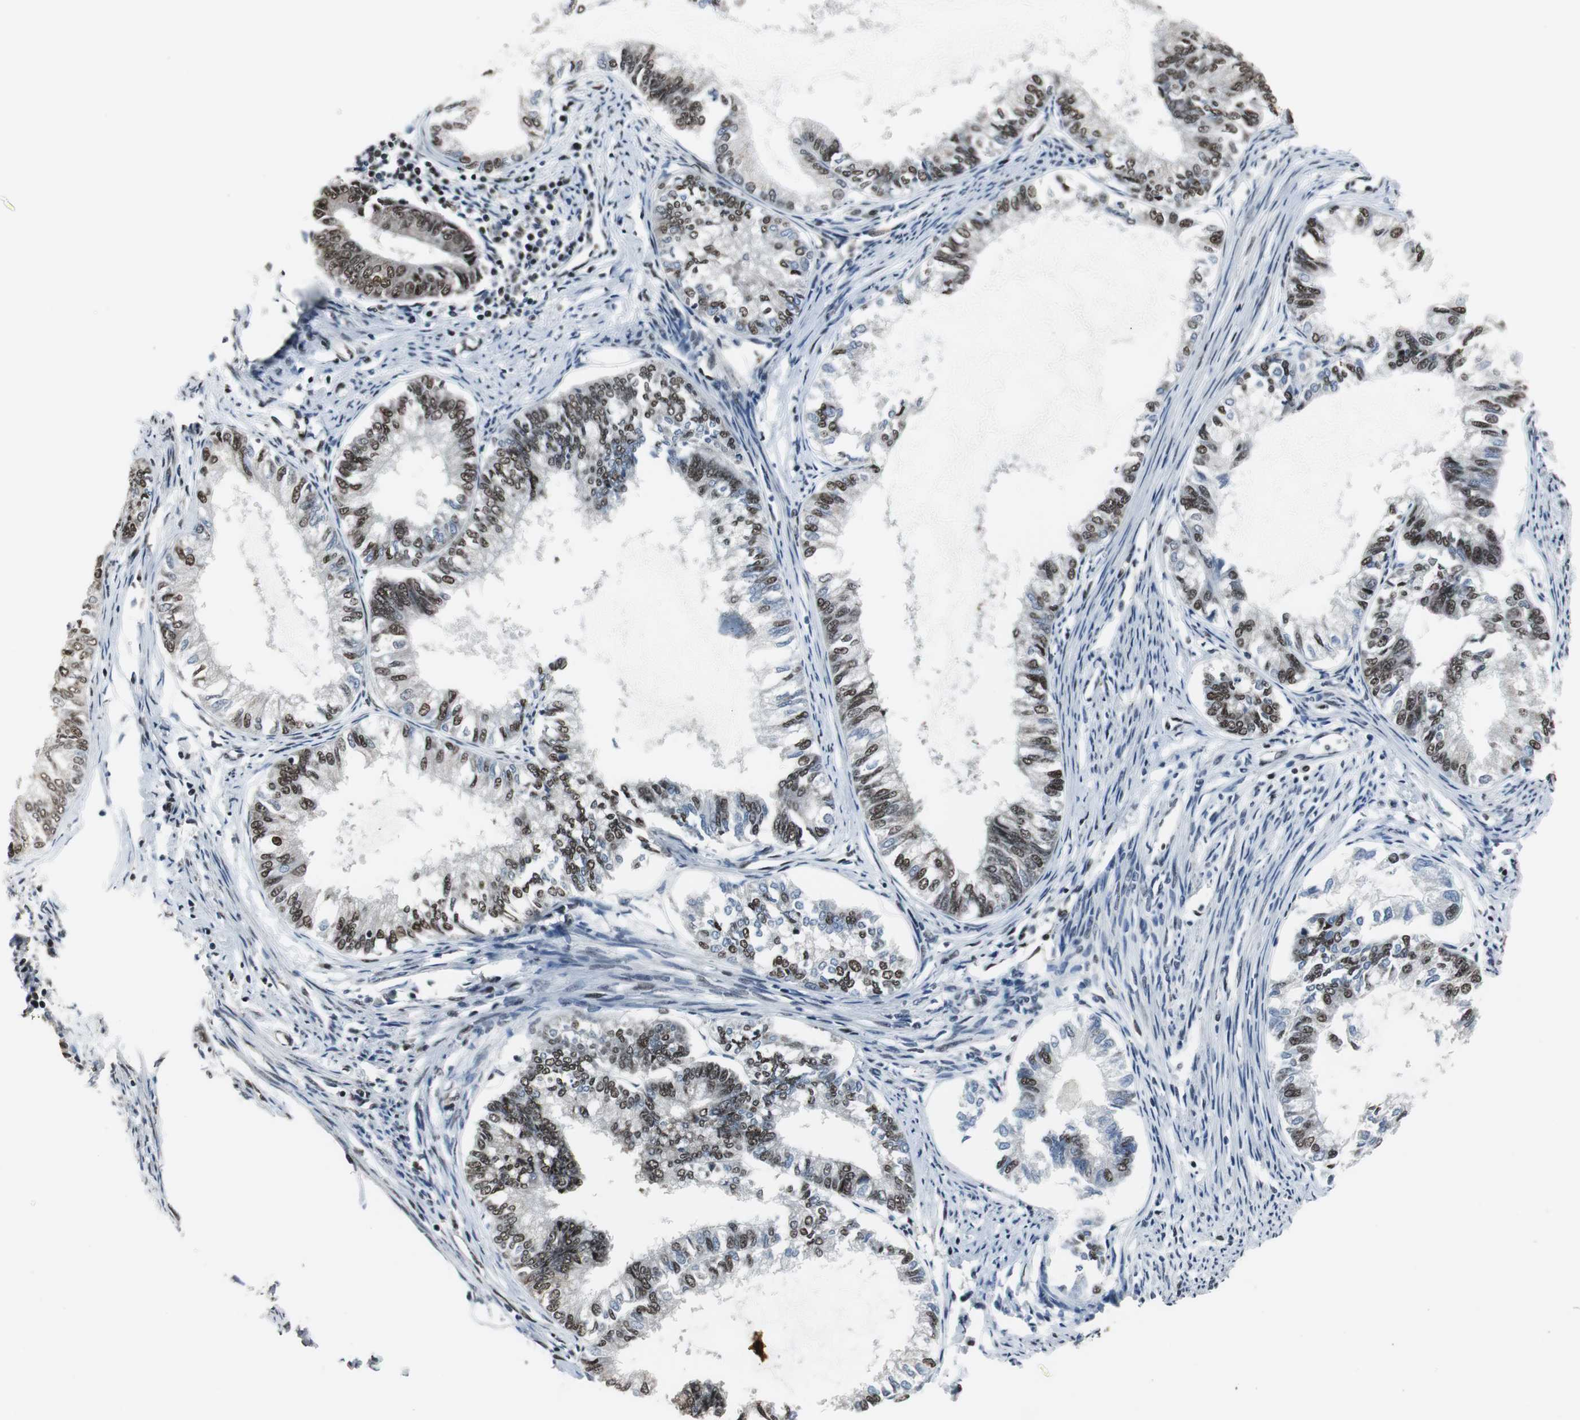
{"staining": {"intensity": "moderate", "quantity": ">75%", "location": "nuclear"}, "tissue": "endometrial cancer", "cell_type": "Tumor cells", "image_type": "cancer", "snomed": [{"axis": "morphology", "description": "Adenocarcinoma, NOS"}, {"axis": "topography", "description": "Endometrium"}], "caption": "A brown stain labels moderate nuclear expression of a protein in endometrial cancer tumor cells.", "gene": "CDK9", "patient": {"sex": "female", "age": 86}}